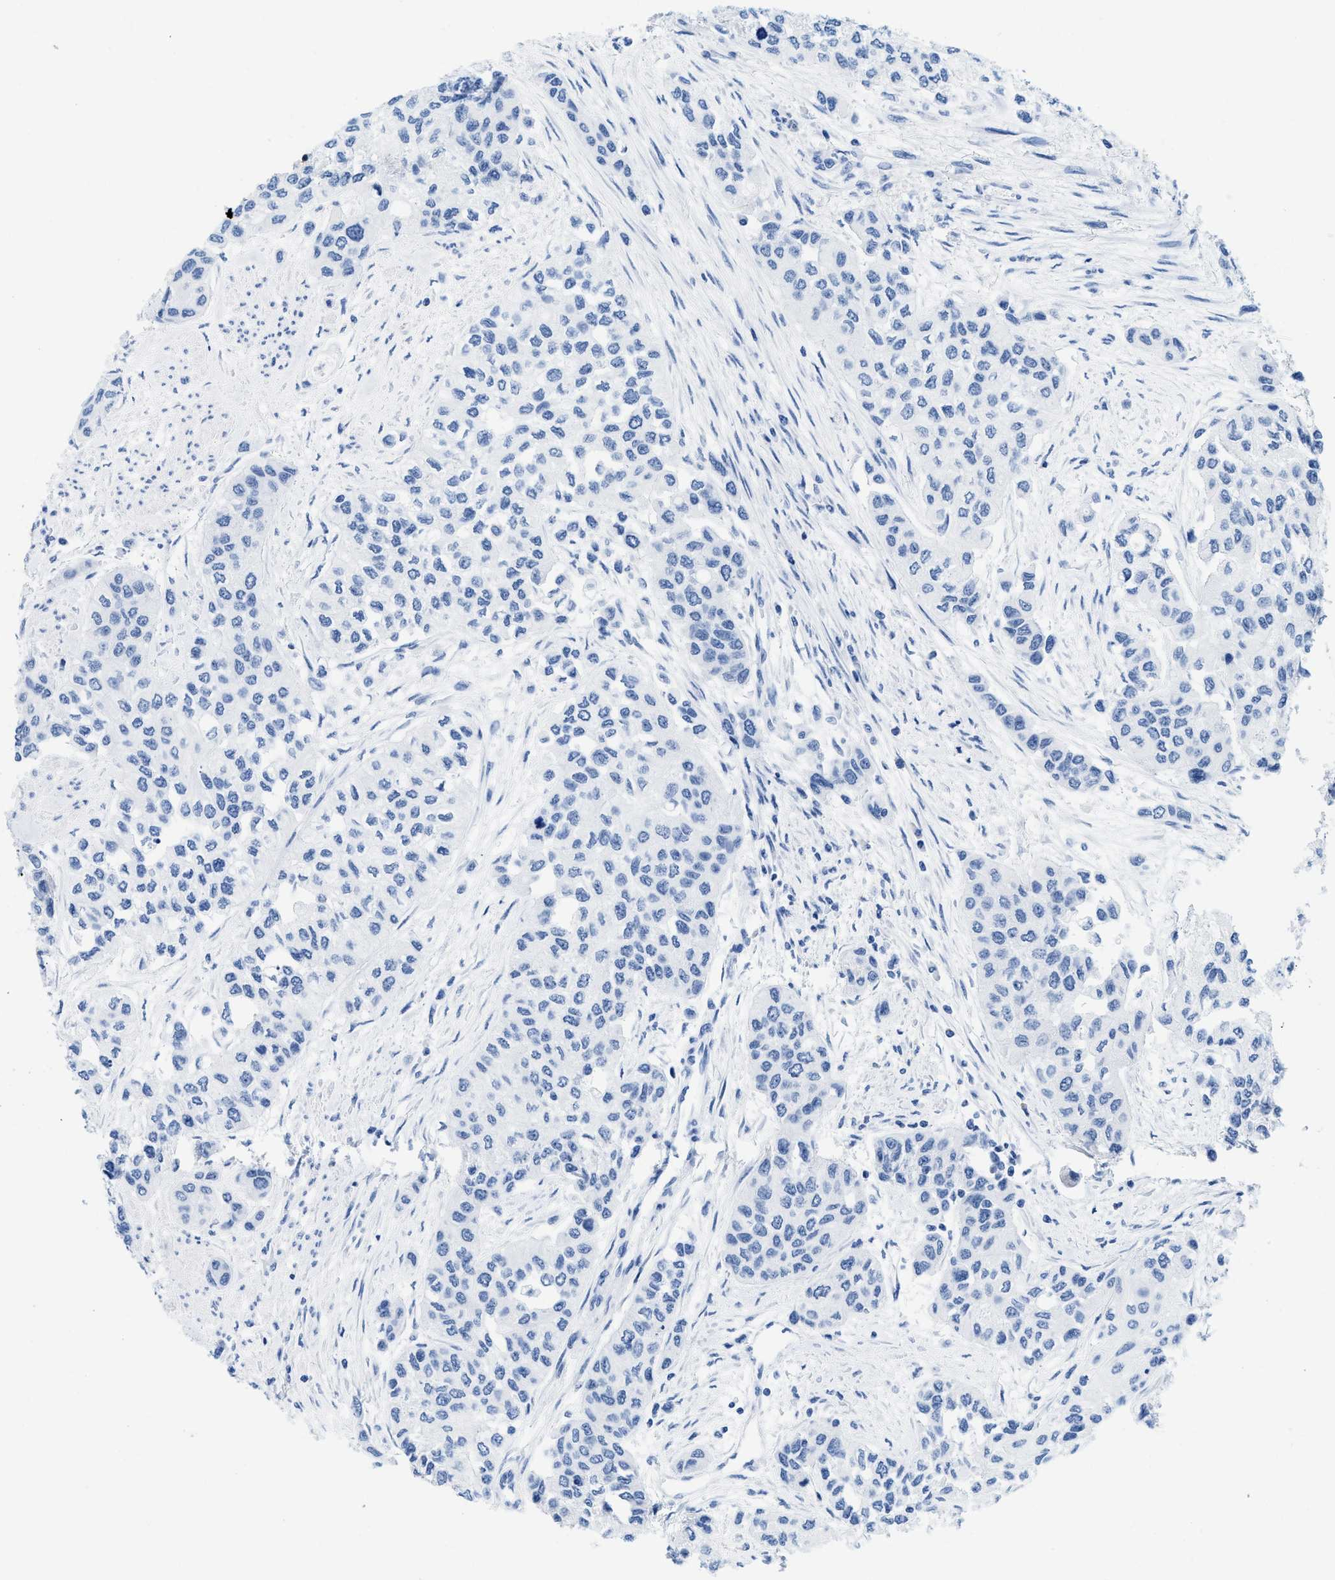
{"staining": {"intensity": "negative", "quantity": "none", "location": "none"}, "tissue": "urothelial cancer", "cell_type": "Tumor cells", "image_type": "cancer", "snomed": [{"axis": "morphology", "description": "Urothelial carcinoma, High grade"}, {"axis": "topography", "description": "Urinary bladder"}], "caption": "Protein analysis of urothelial cancer displays no significant staining in tumor cells.", "gene": "CR1", "patient": {"sex": "female", "age": 56}}